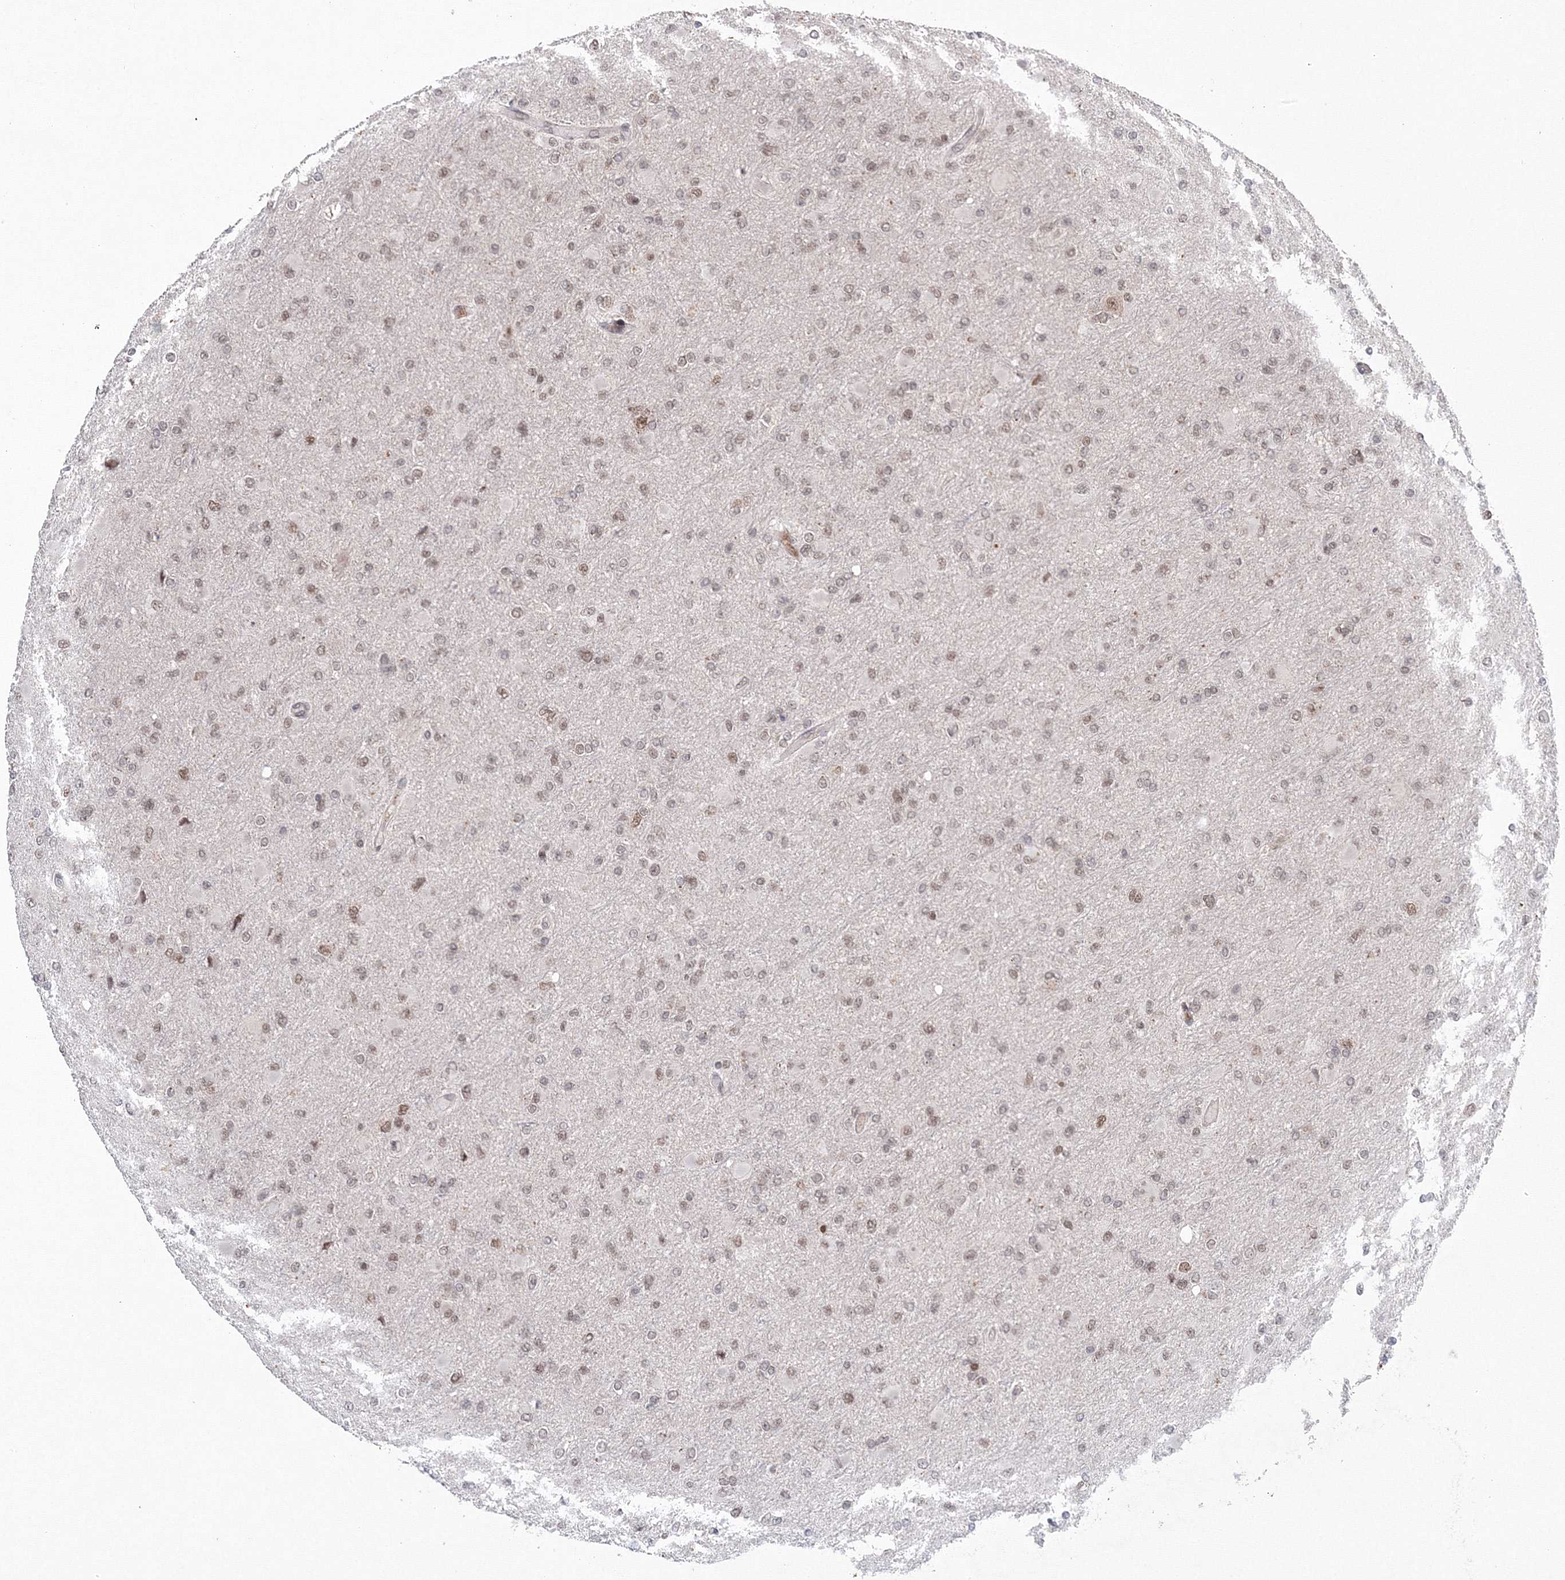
{"staining": {"intensity": "weak", "quantity": "25%-75%", "location": "nuclear"}, "tissue": "glioma", "cell_type": "Tumor cells", "image_type": "cancer", "snomed": [{"axis": "morphology", "description": "Glioma, malignant, High grade"}, {"axis": "topography", "description": "Cerebral cortex"}], "caption": "Immunohistochemical staining of malignant high-grade glioma shows low levels of weak nuclear expression in about 25%-75% of tumor cells.", "gene": "NOA1", "patient": {"sex": "female", "age": 36}}